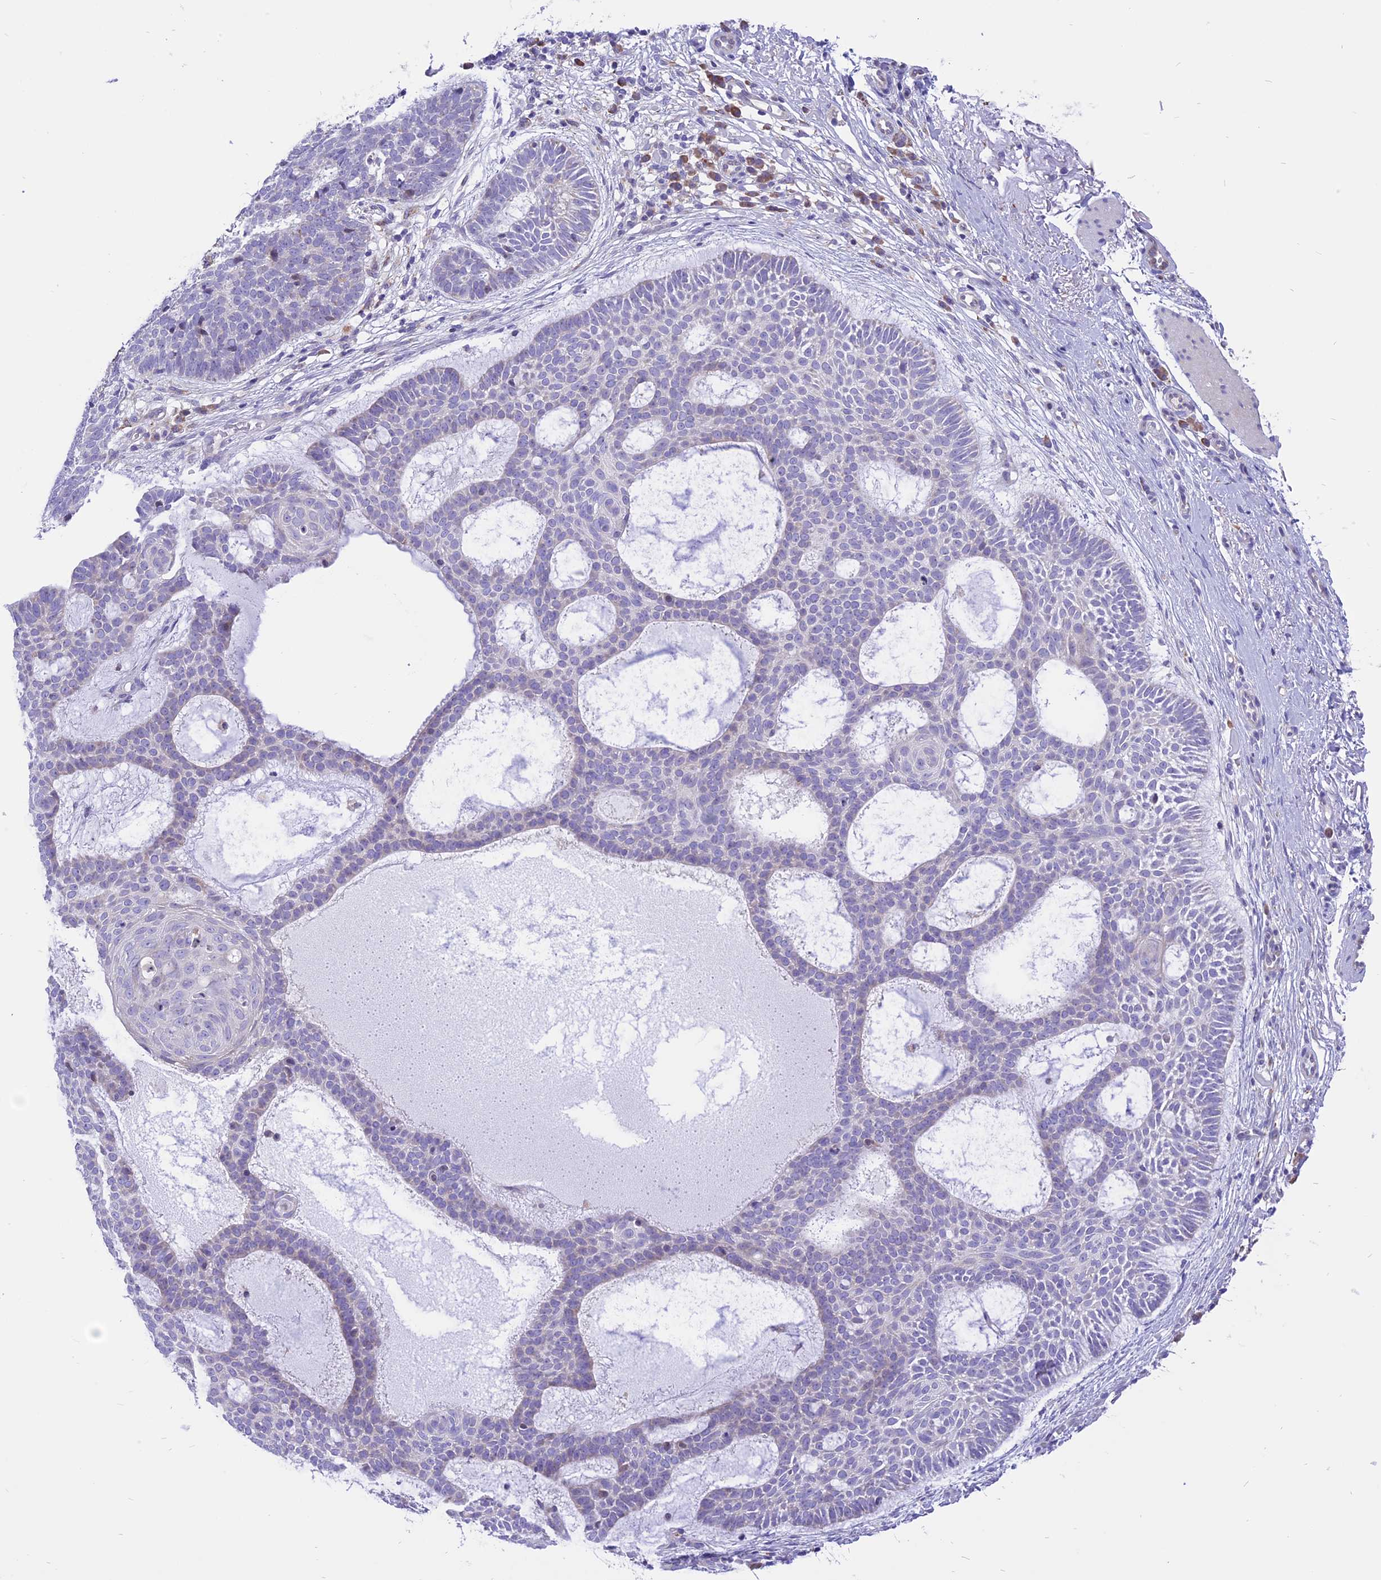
{"staining": {"intensity": "negative", "quantity": "none", "location": "none"}, "tissue": "skin cancer", "cell_type": "Tumor cells", "image_type": "cancer", "snomed": [{"axis": "morphology", "description": "Basal cell carcinoma"}, {"axis": "topography", "description": "Skin"}], "caption": "Basal cell carcinoma (skin) was stained to show a protein in brown. There is no significant expression in tumor cells.", "gene": "ARMCX6", "patient": {"sex": "male", "age": 85}}